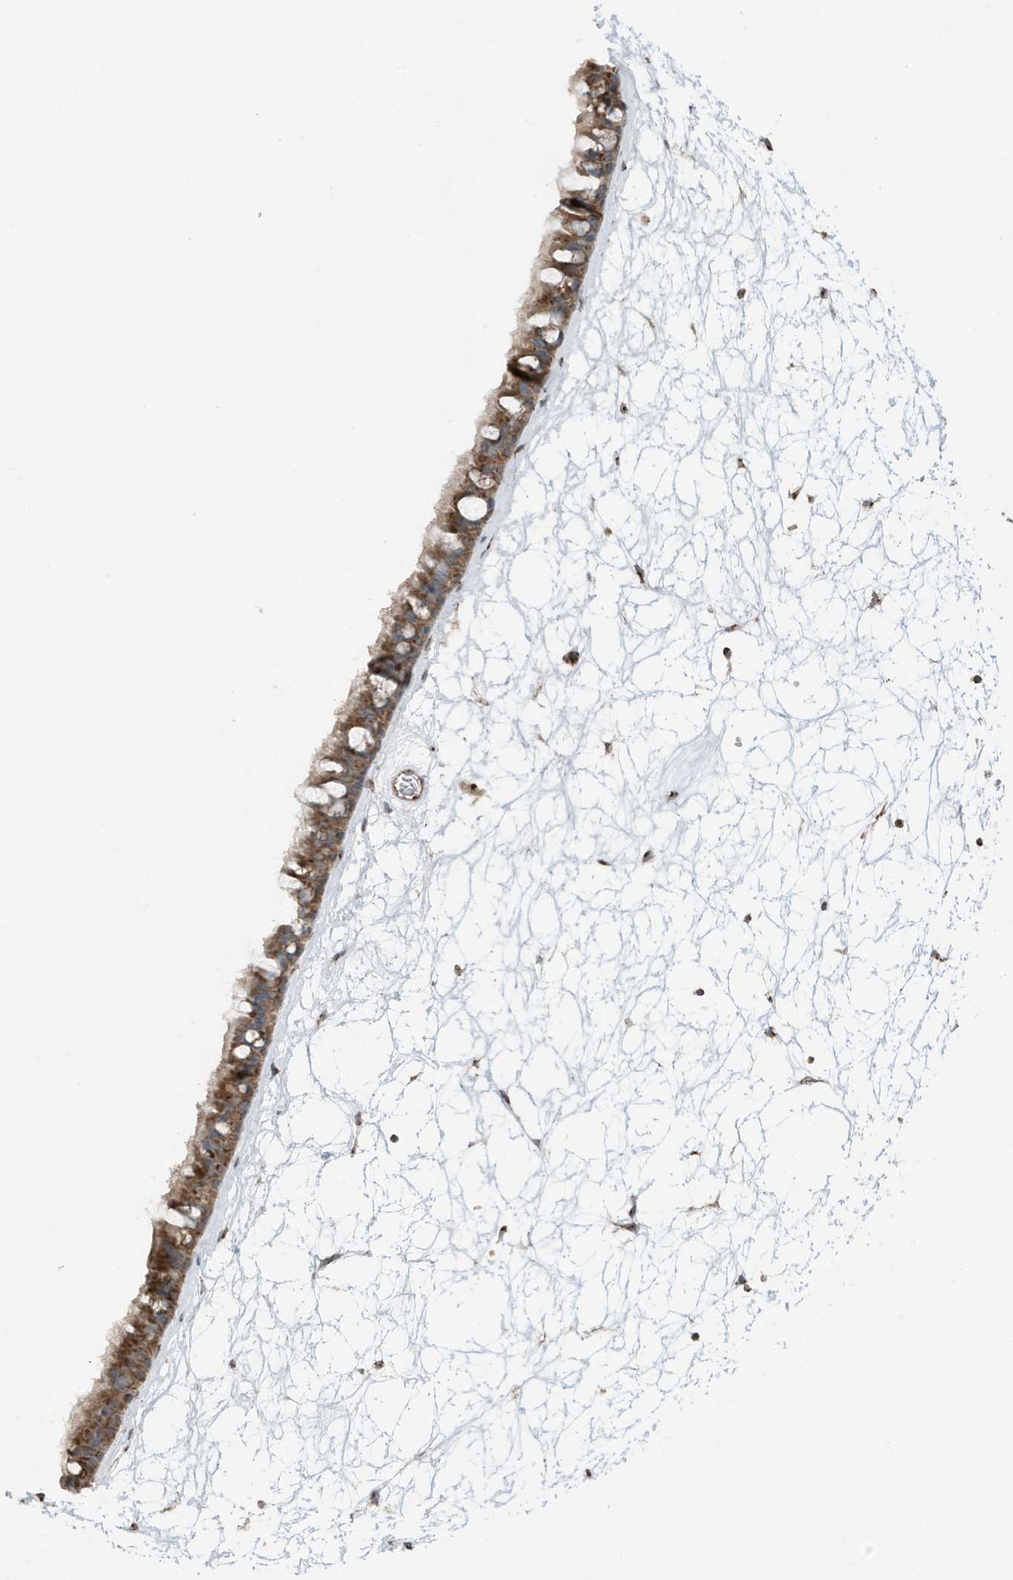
{"staining": {"intensity": "strong", "quantity": ">75%", "location": "cytoplasmic/membranous"}, "tissue": "nasopharynx", "cell_type": "Respiratory epithelial cells", "image_type": "normal", "snomed": [{"axis": "morphology", "description": "Normal tissue, NOS"}, {"axis": "topography", "description": "Nasopharynx"}], "caption": "Strong cytoplasmic/membranous positivity is present in approximately >75% of respiratory epithelial cells in benign nasopharynx.", "gene": "GOLGA4", "patient": {"sex": "male", "age": 64}}